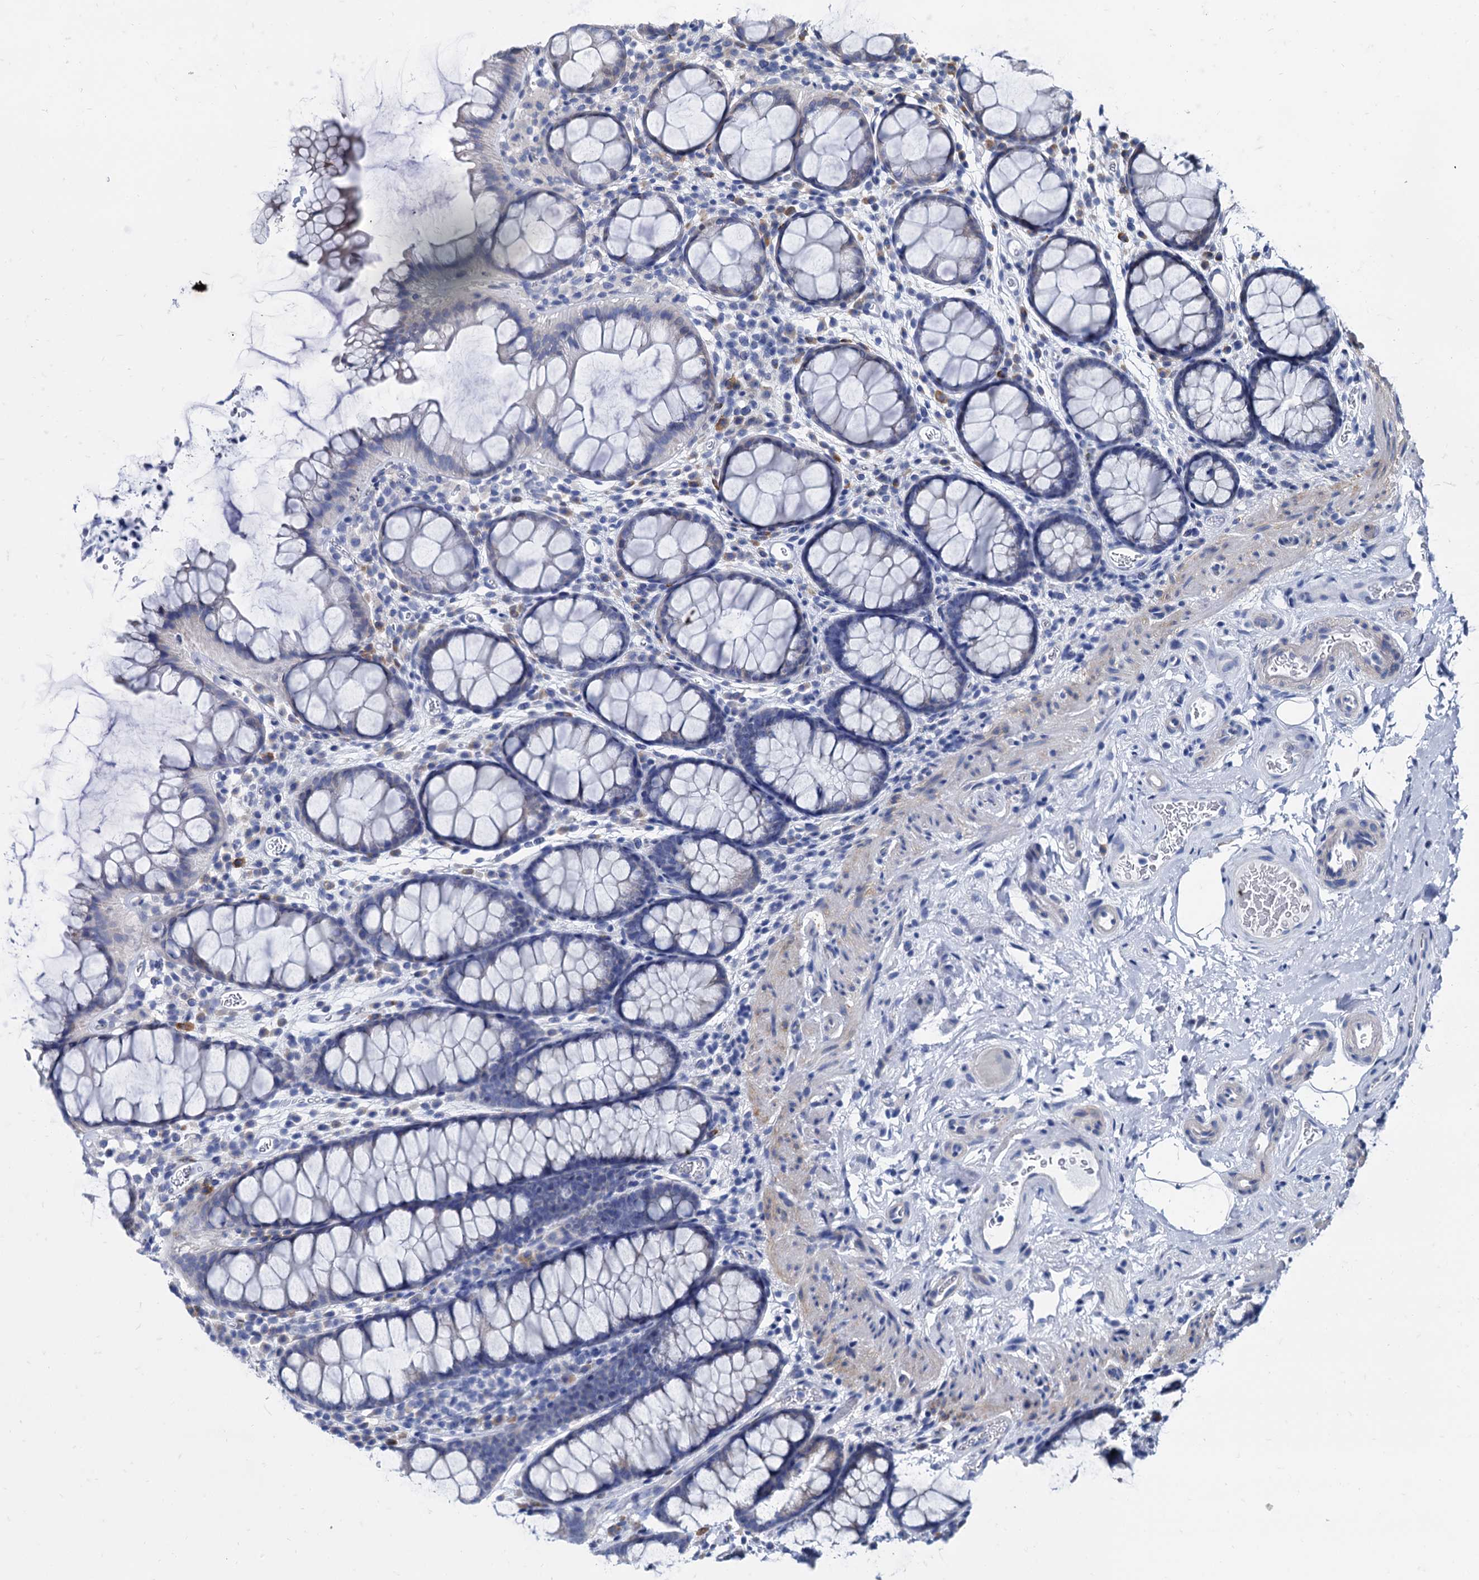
{"staining": {"intensity": "negative", "quantity": "none", "location": "none"}, "tissue": "colon", "cell_type": "Endothelial cells", "image_type": "normal", "snomed": [{"axis": "morphology", "description": "Normal tissue, NOS"}, {"axis": "topography", "description": "Colon"}], "caption": "DAB (3,3'-diaminobenzidine) immunohistochemical staining of normal human colon reveals no significant expression in endothelial cells. (Brightfield microscopy of DAB (3,3'-diaminobenzidine) immunohistochemistry at high magnification).", "gene": "FOXR2", "patient": {"sex": "female", "age": 82}}